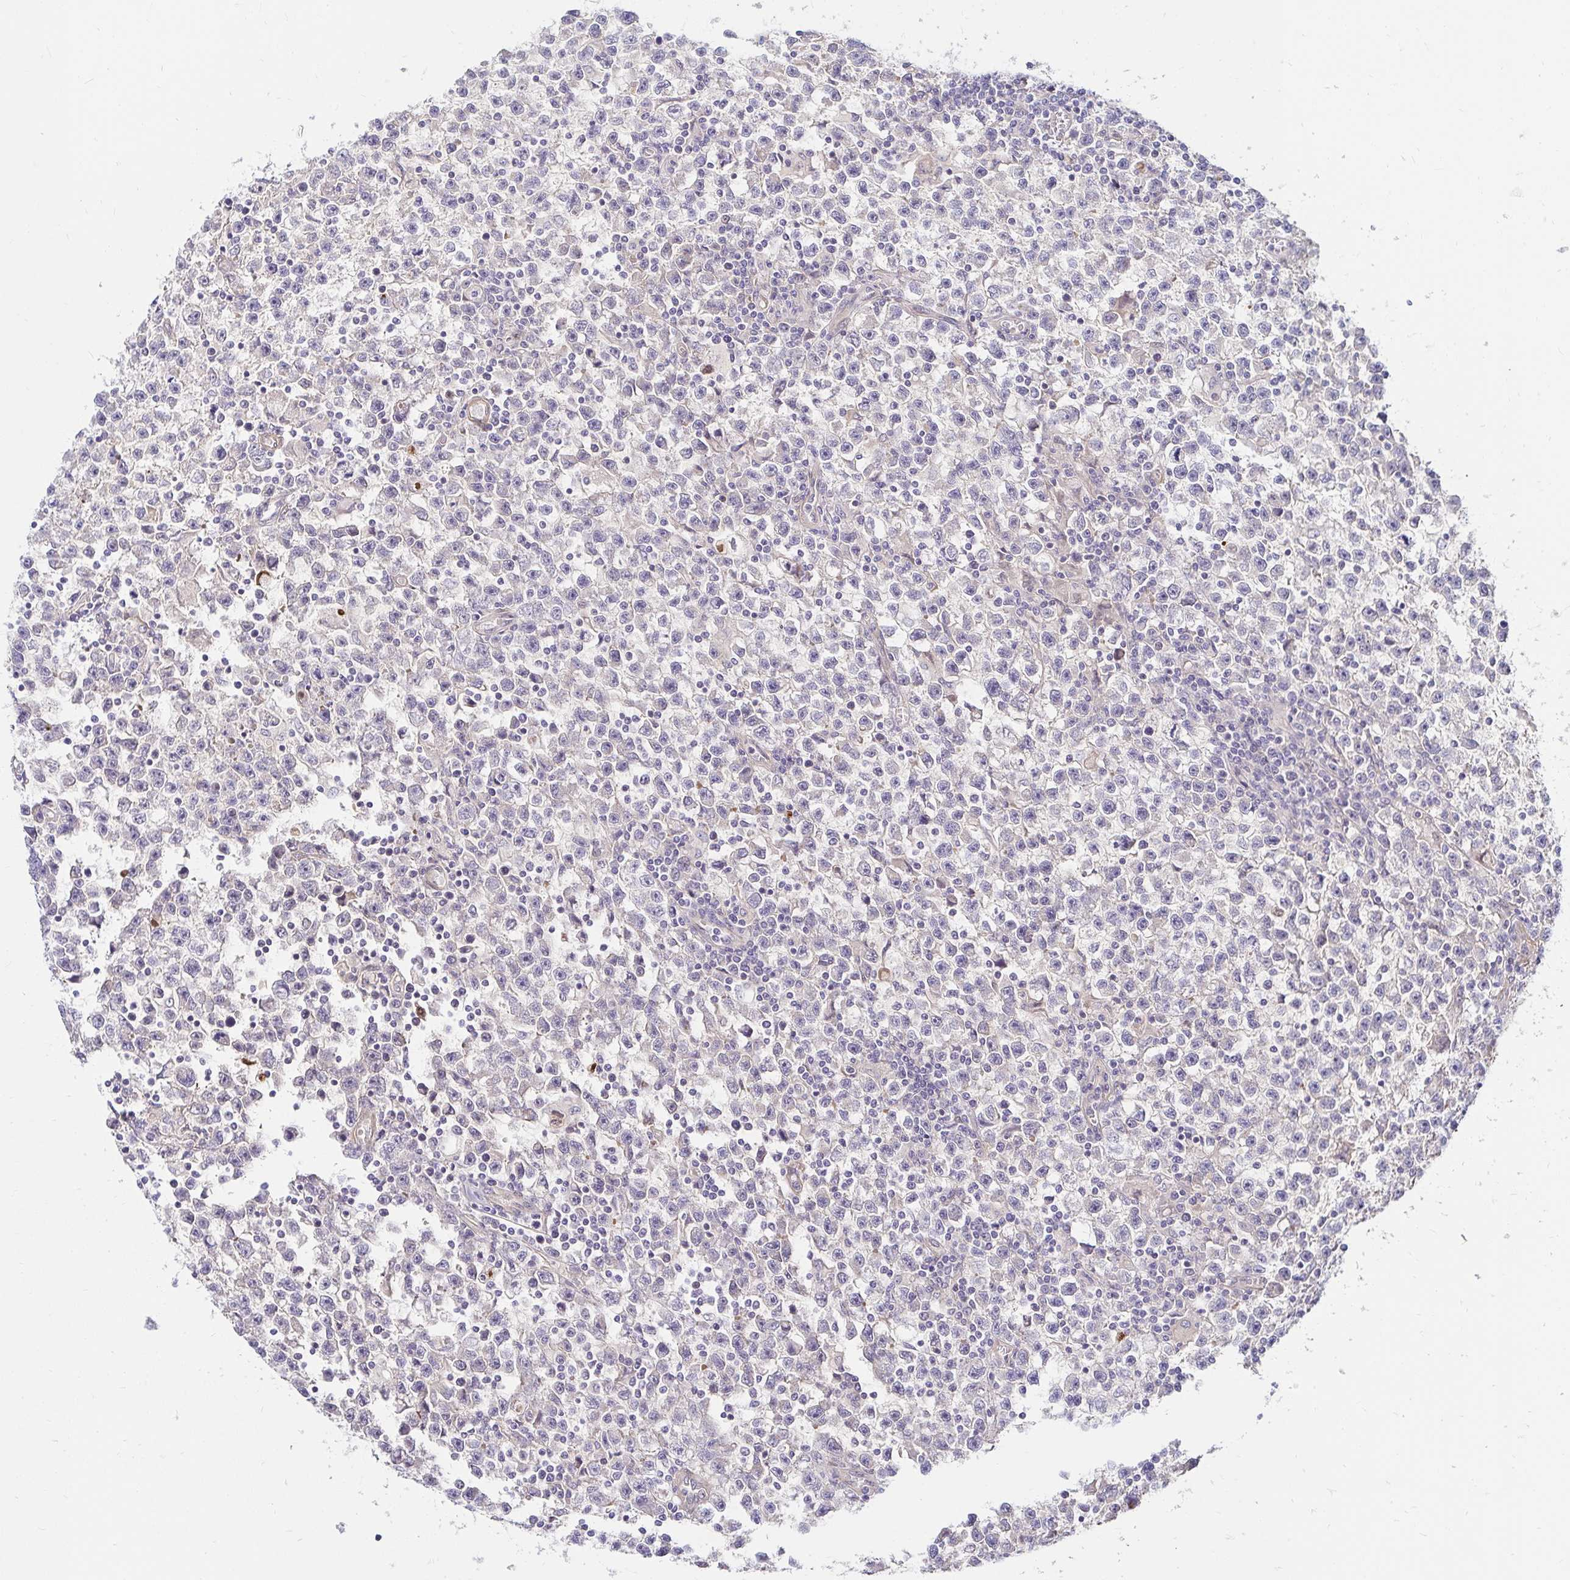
{"staining": {"intensity": "negative", "quantity": "none", "location": "none"}, "tissue": "testis cancer", "cell_type": "Tumor cells", "image_type": "cancer", "snomed": [{"axis": "morphology", "description": "Seminoma, NOS"}, {"axis": "topography", "description": "Testis"}], "caption": "IHC histopathology image of testis cancer stained for a protein (brown), which shows no staining in tumor cells.", "gene": "YAP1", "patient": {"sex": "male", "age": 31}}